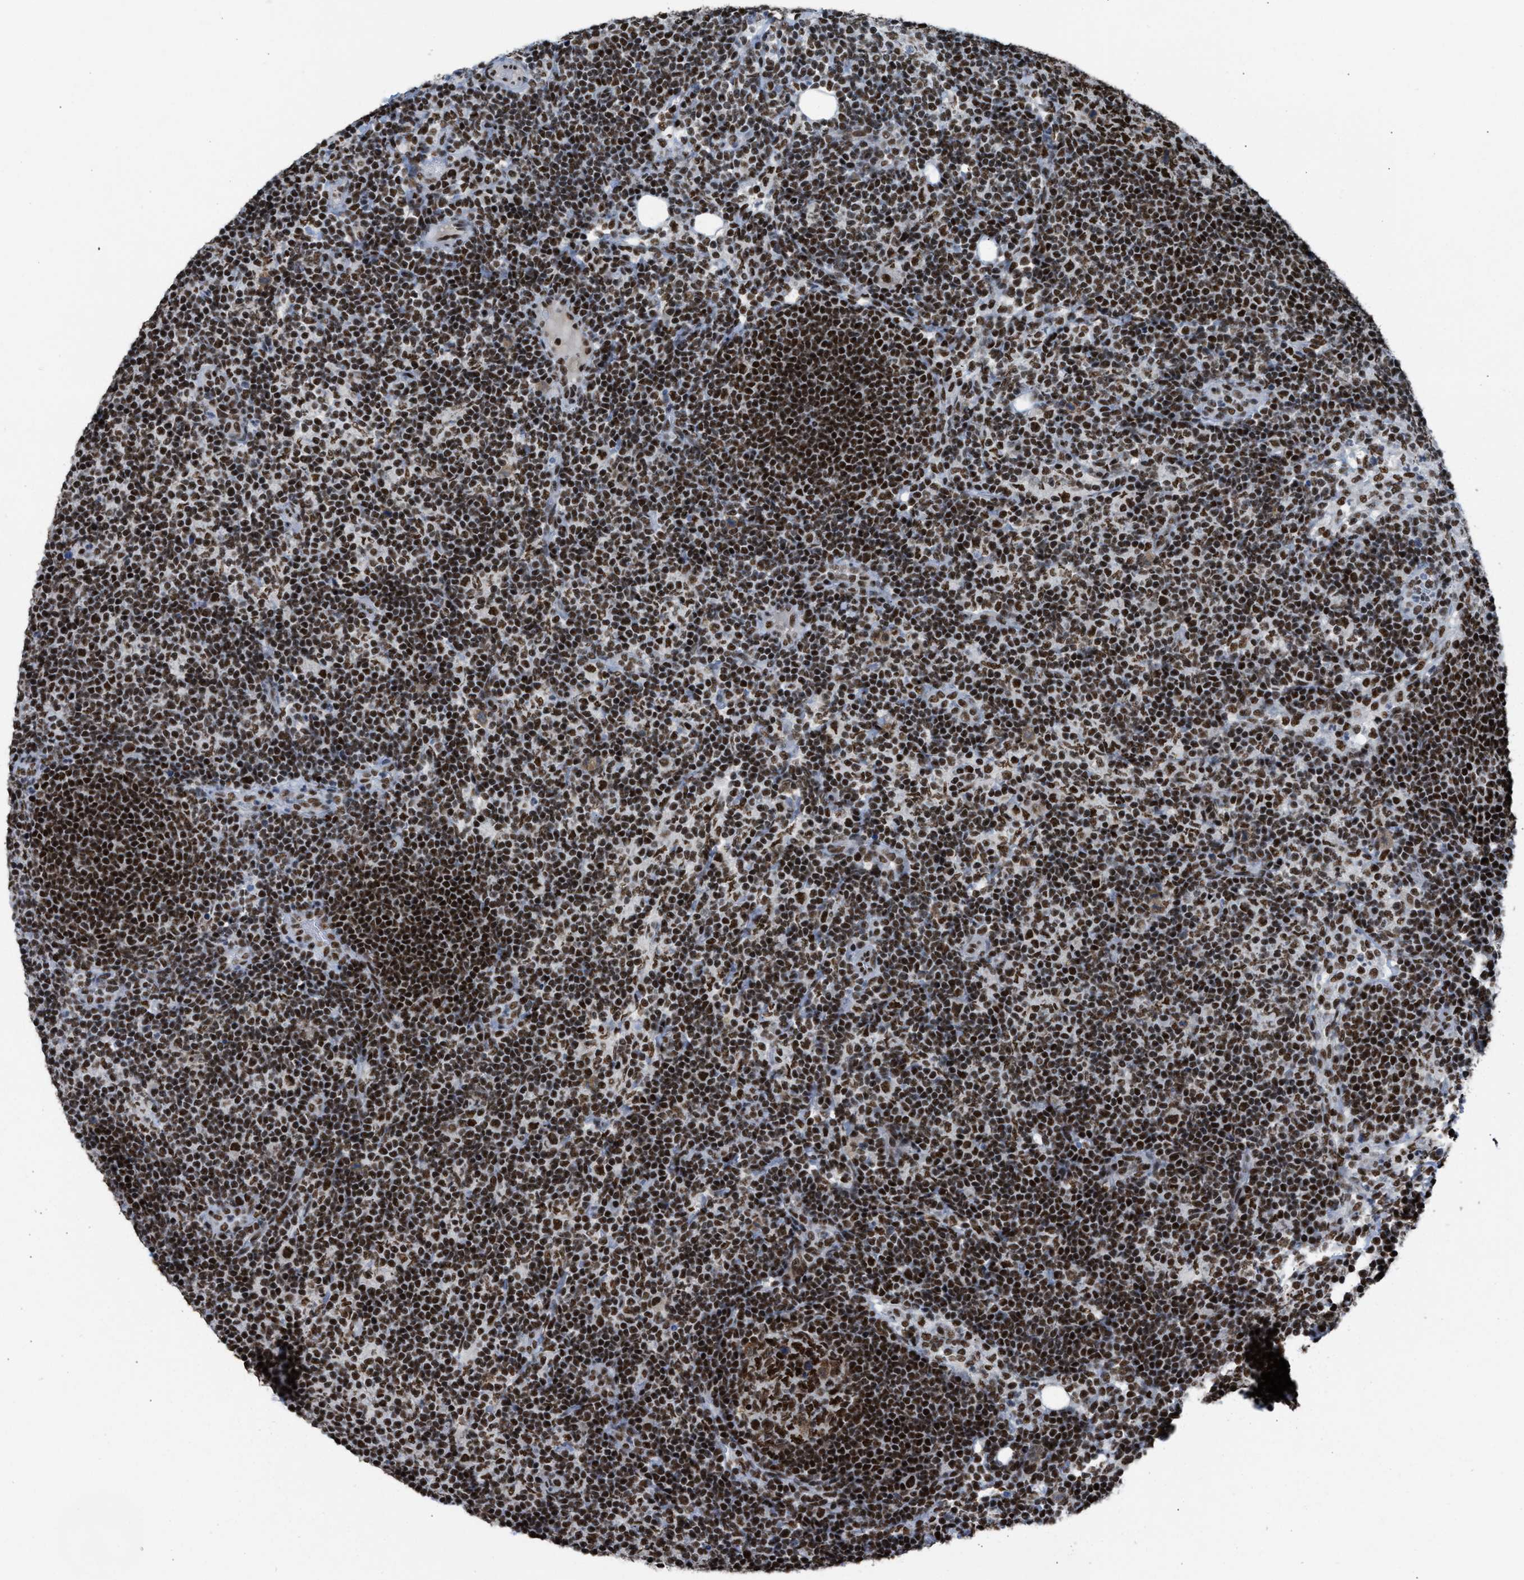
{"staining": {"intensity": "strong", "quantity": ">75%", "location": "nuclear"}, "tissue": "lymph node", "cell_type": "Germinal center cells", "image_type": "normal", "snomed": [{"axis": "morphology", "description": "Normal tissue, NOS"}, {"axis": "morphology", "description": "Carcinoid, malignant, NOS"}, {"axis": "topography", "description": "Lymph node"}], "caption": "IHC of unremarkable human lymph node exhibits high levels of strong nuclear expression in approximately >75% of germinal center cells.", "gene": "SCAF4", "patient": {"sex": "male", "age": 47}}